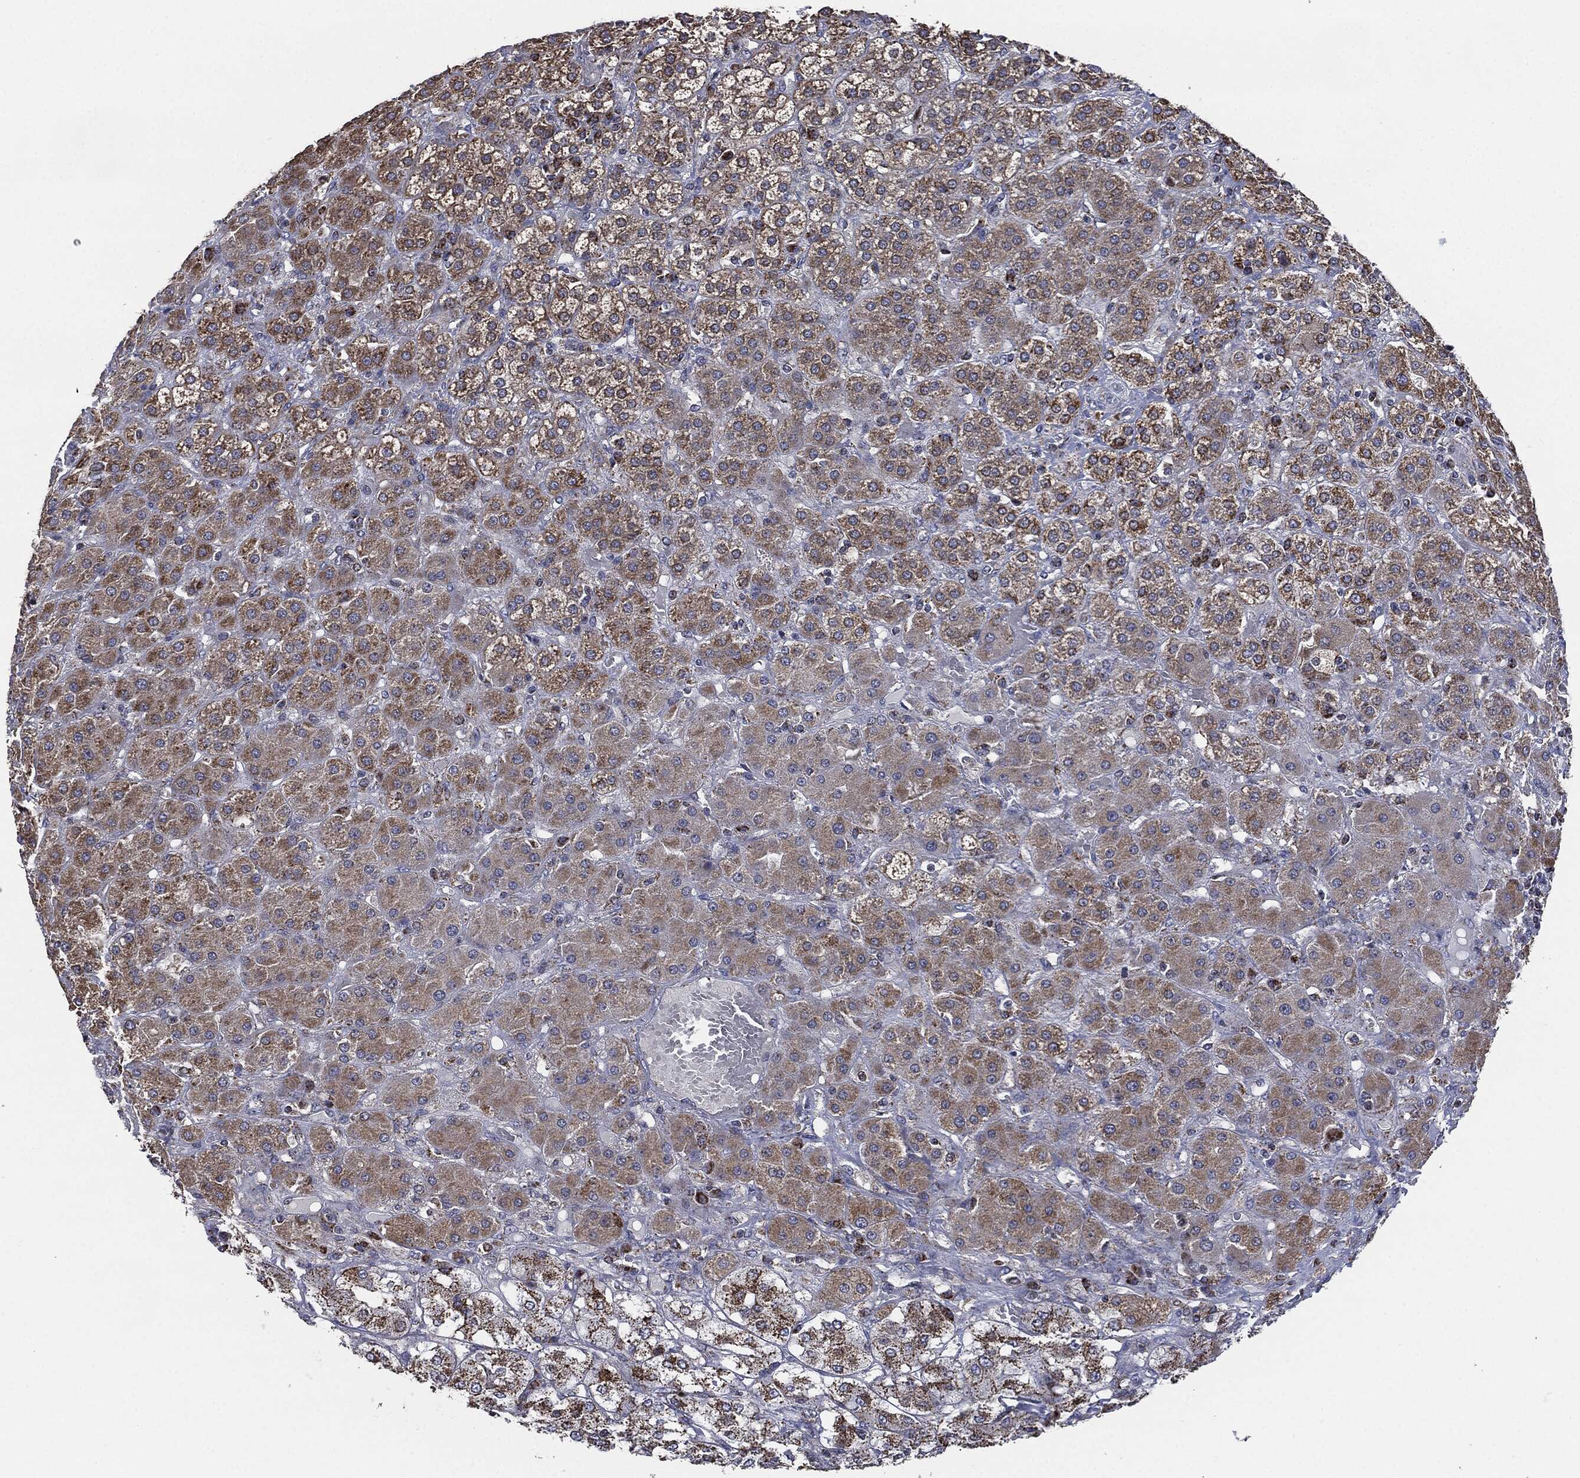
{"staining": {"intensity": "moderate", "quantity": ">75%", "location": "cytoplasmic/membranous"}, "tissue": "adrenal gland", "cell_type": "Glandular cells", "image_type": "normal", "snomed": [{"axis": "morphology", "description": "Normal tissue, NOS"}, {"axis": "topography", "description": "Adrenal gland"}], "caption": "IHC of normal adrenal gland reveals medium levels of moderate cytoplasmic/membranous staining in approximately >75% of glandular cells.", "gene": "NDUFV2", "patient": {"sex": "male", "age": 70}}